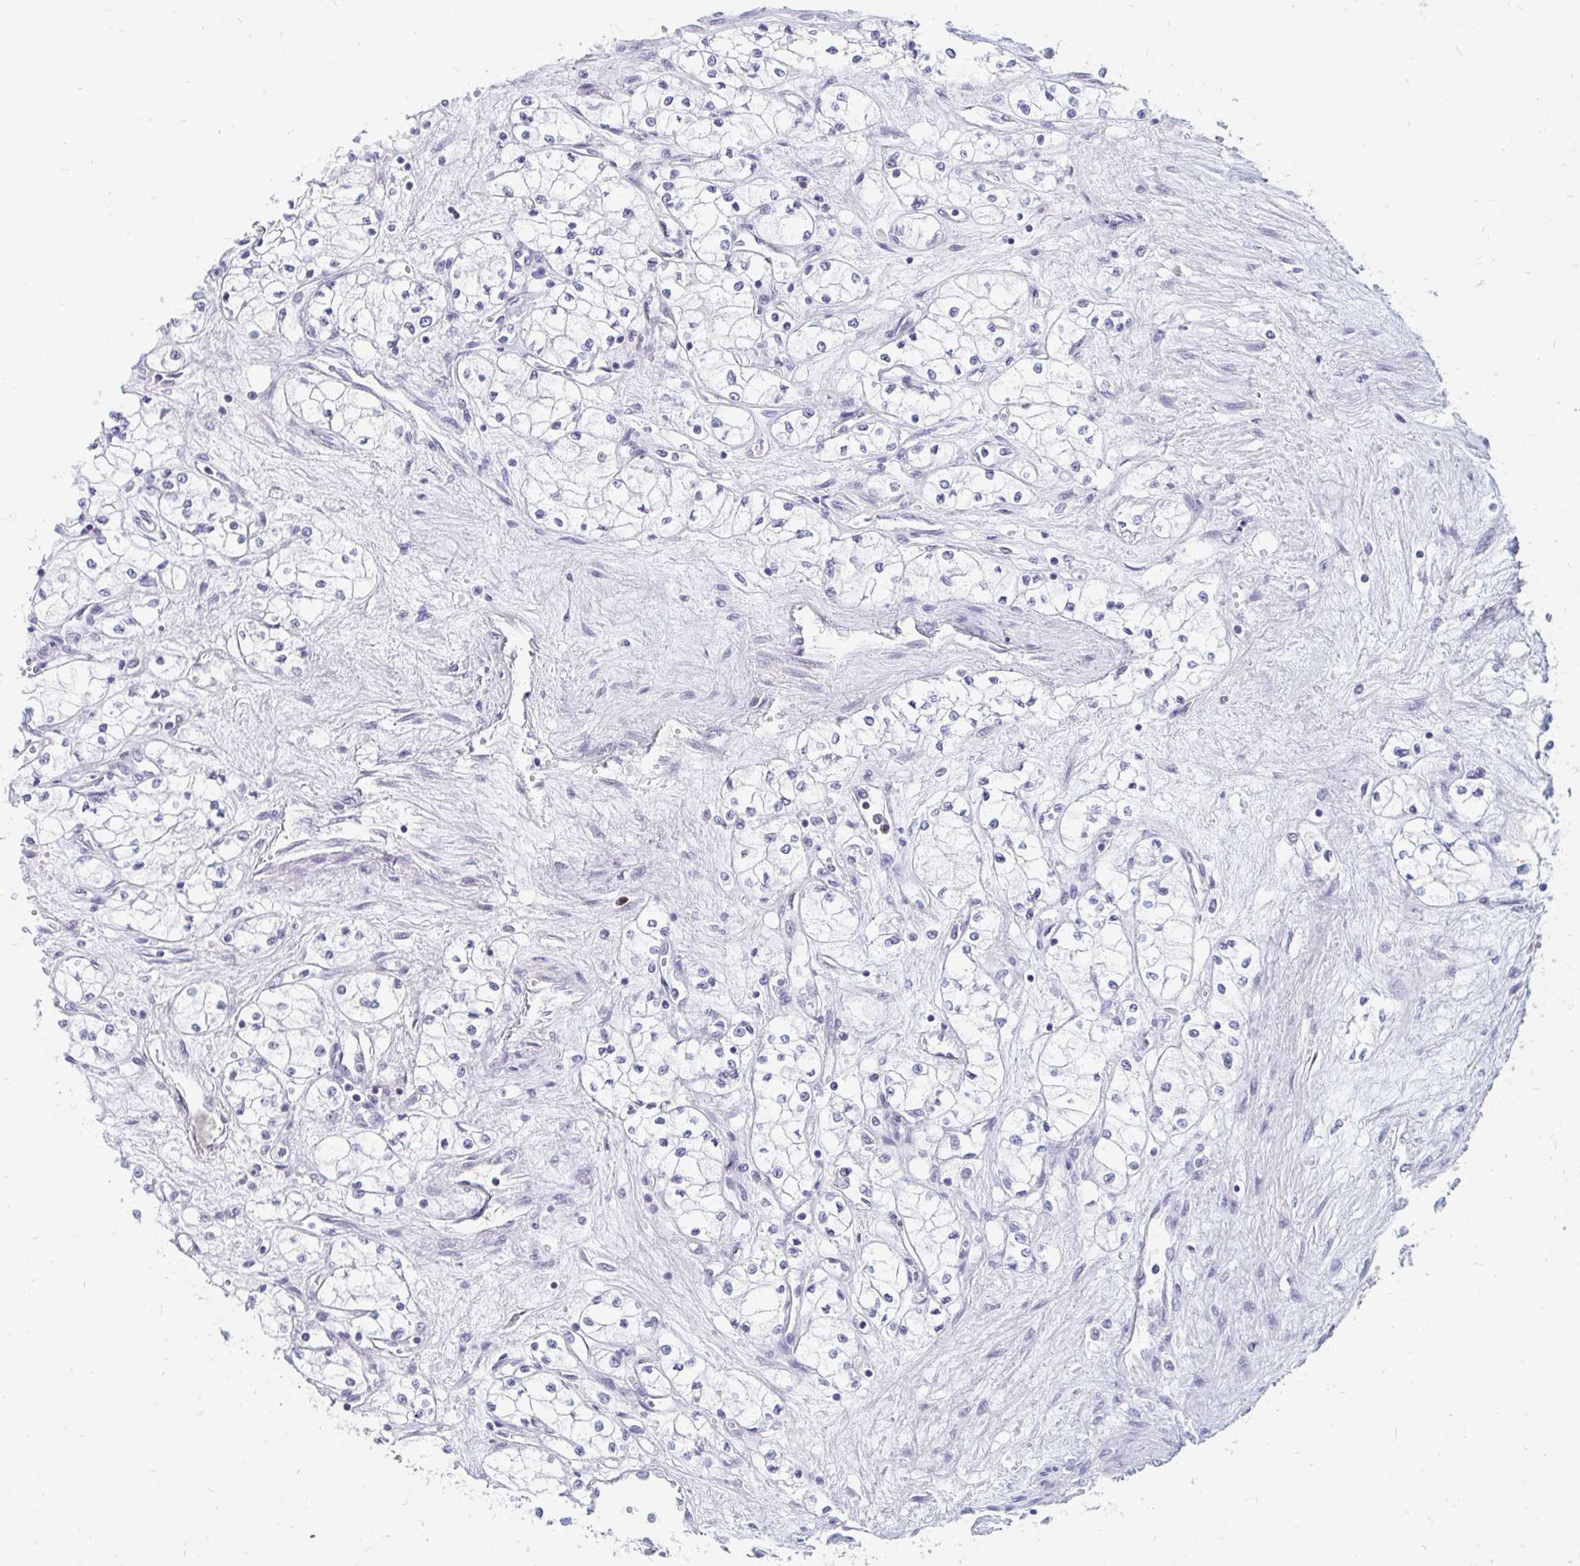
{"staining": {"intensity": "negative", "quantity": "none", "location": "none"}, "tissue": "renal cancer", "cell_type": "Tumor cells", "image_type": "cancer", "snomed": [{"axis": "morphology", "description": "Normal tissue, NOS"}, {"axis": "morphology", "description": "Adenocarcinoma, NOS"}, {"axis": "topography", "description": "Kidney"}], "caption": "High power microscopy histopathology image of an immunohistochemistry image of adenocarcinoma (renal), revealing no significant staining in tumor cells.", "gene": "PLK3", "patient": {"sex": "male", "age": 59}}